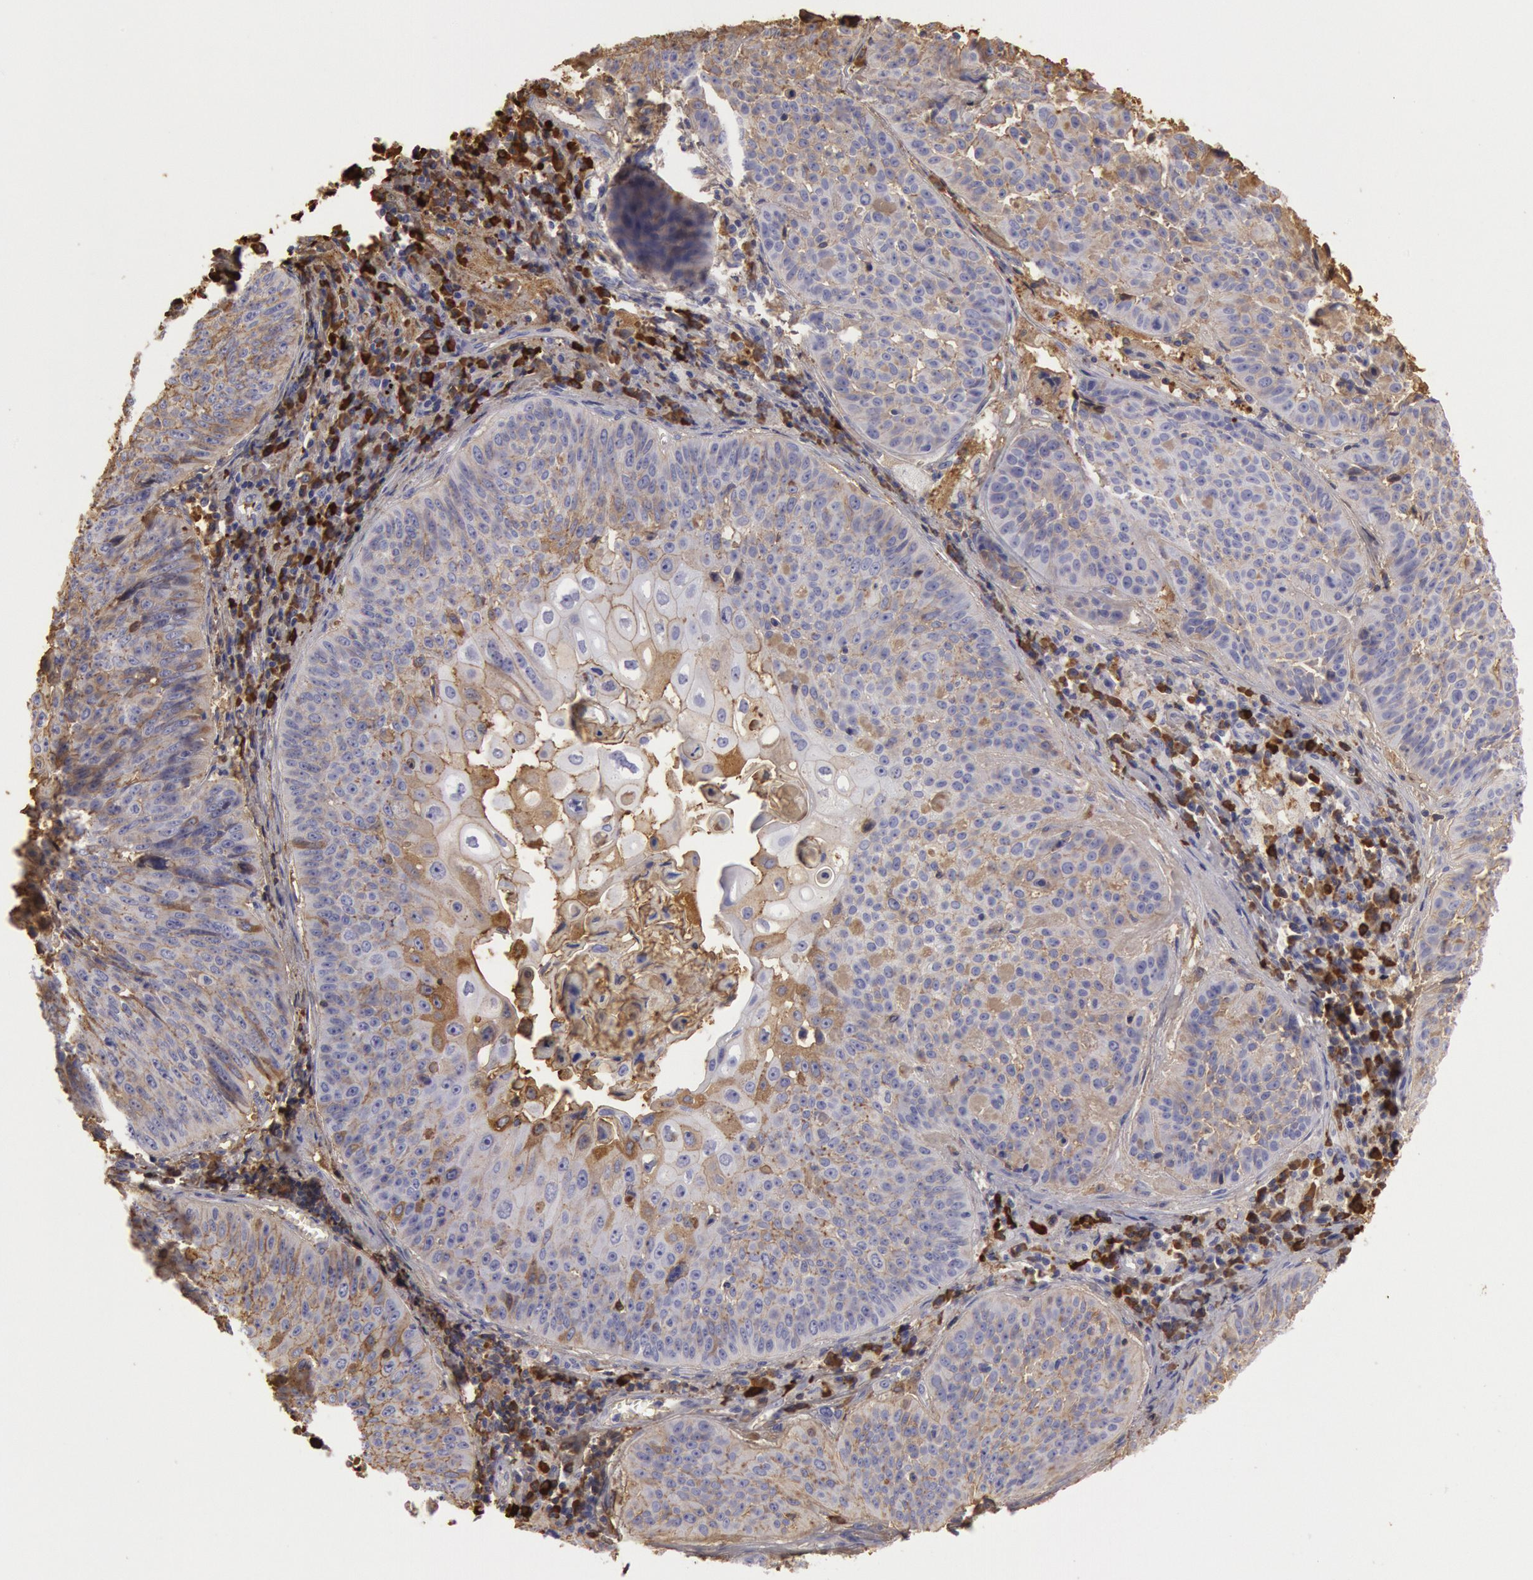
{"staining": {"intensity": "weak", "quantity": "25%-75%", "location": "cytoplasmic/membranous"}, "tissue": "lung cancer", "cell_type": "Tumor cells", "image_type": "cancer", "snomed": [{"axis": "morphology", "description": "Adenocarcinoma, NOS"}, {"axis": "topography", "description": "Lung"}], "caption": "Adenocarcinoma (lung) stained for a protein (brown) displays weak cytoplasmic/membranous positive staining in approximately 25%-75% of tumor cells.", "gene": "IGHG1", "patient": {"sex": "male", "age": 60}}